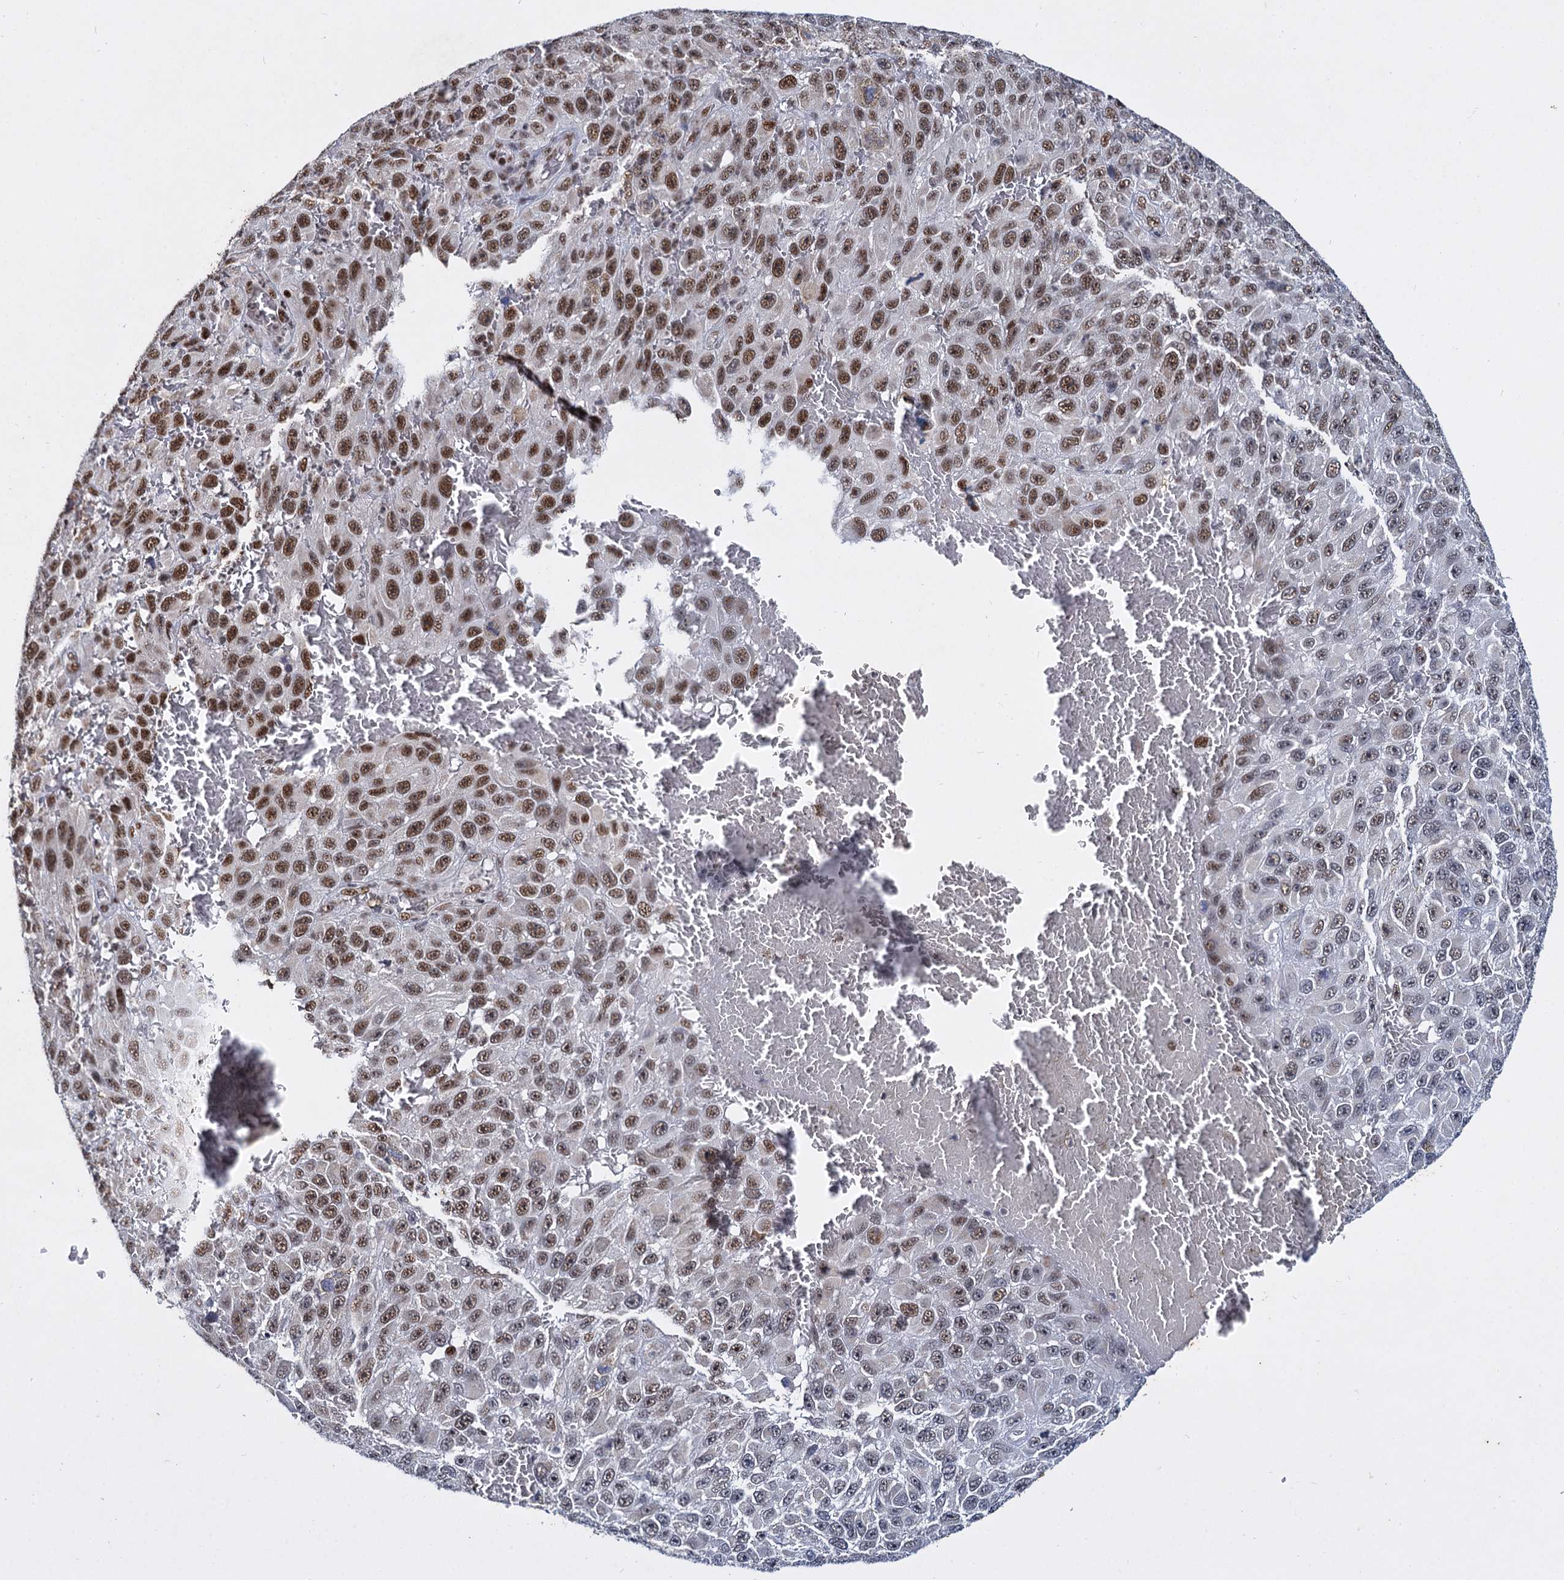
{"staining": {"intensity": "moderate", "quantity": ">75%", "location": "nuclear"}, "tissue": "melanoma", "cell_type": "Tumor cells", "image_type": "cancer", "snomed": [{"axis": "morphology", "description": "Normal tissue, NOS"}, {"axis": "morphology", "description": "Malignant melanoma, NOS"}, {"axis": "topography", "description": "Skin"}], "caption": "Tumor cells show medium levels of moderate nuclear expression in approximately >75% of cells in human melanoma.", "gene": "RPUSD4", "patient": {"sex": "female", "age": 96}}